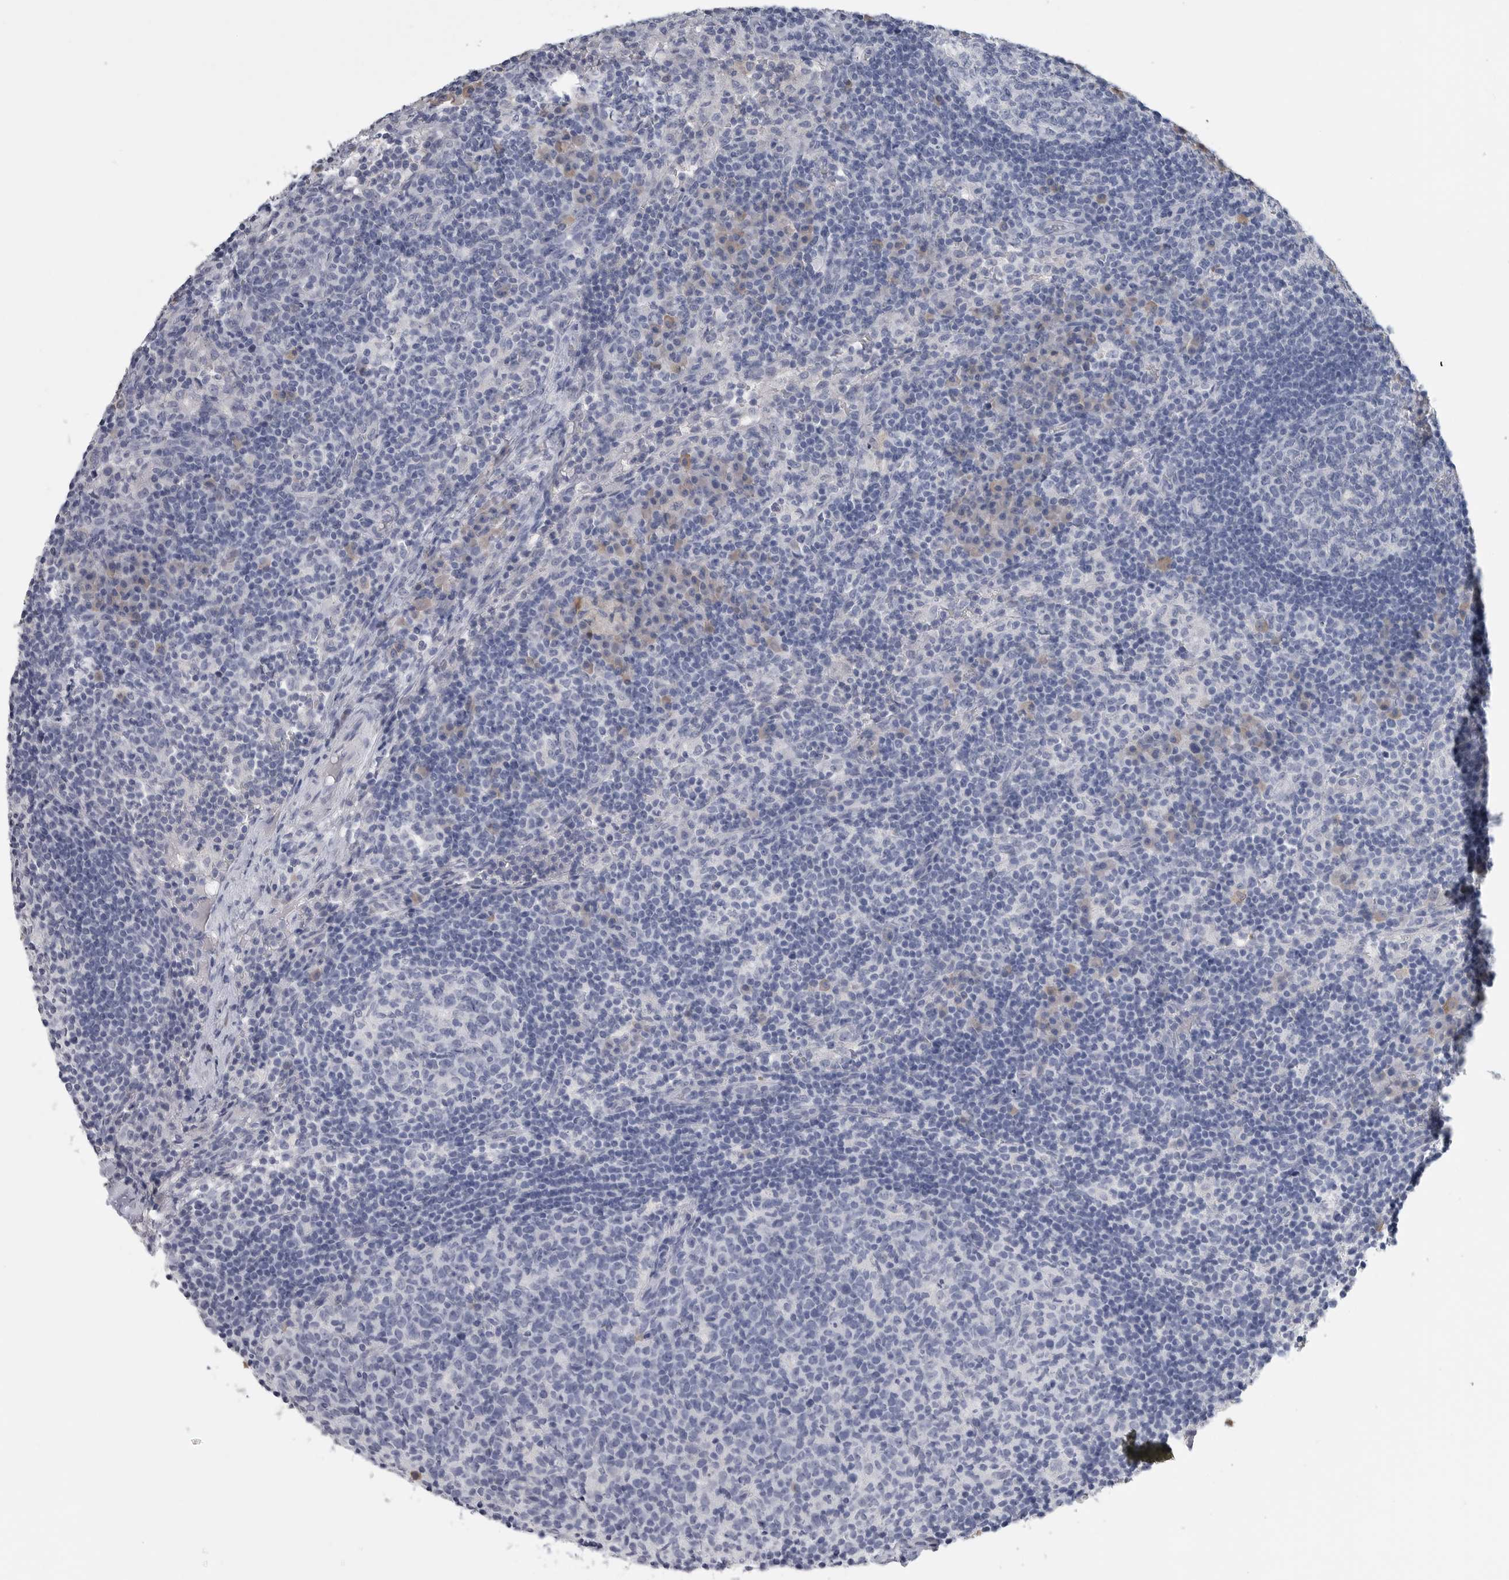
{"staining": {"intensity": "negative", "quantity": "none", "location": "none"}, "tissue": "lymph node", "cell_type": "Germinal center cells", "image_type": "normal", "snomed": [{"axis": "morphology", "description": "Normal tissue, NOS"}, {"axis": "morphology", "description": "Inflammation, NOS"}, {"axis": "topography", "description": "Lymph node"}], "caption": "Immunohistochemical staining of normal lymph node shows no significant staining in germinal center cells. (DAB (3,3'-diaminobenzidine) immunohistochemistry (IHC) with hematoxylin counter stain).", "gene": "FABP6", "patient": {"sex": "male", "age": 55}}